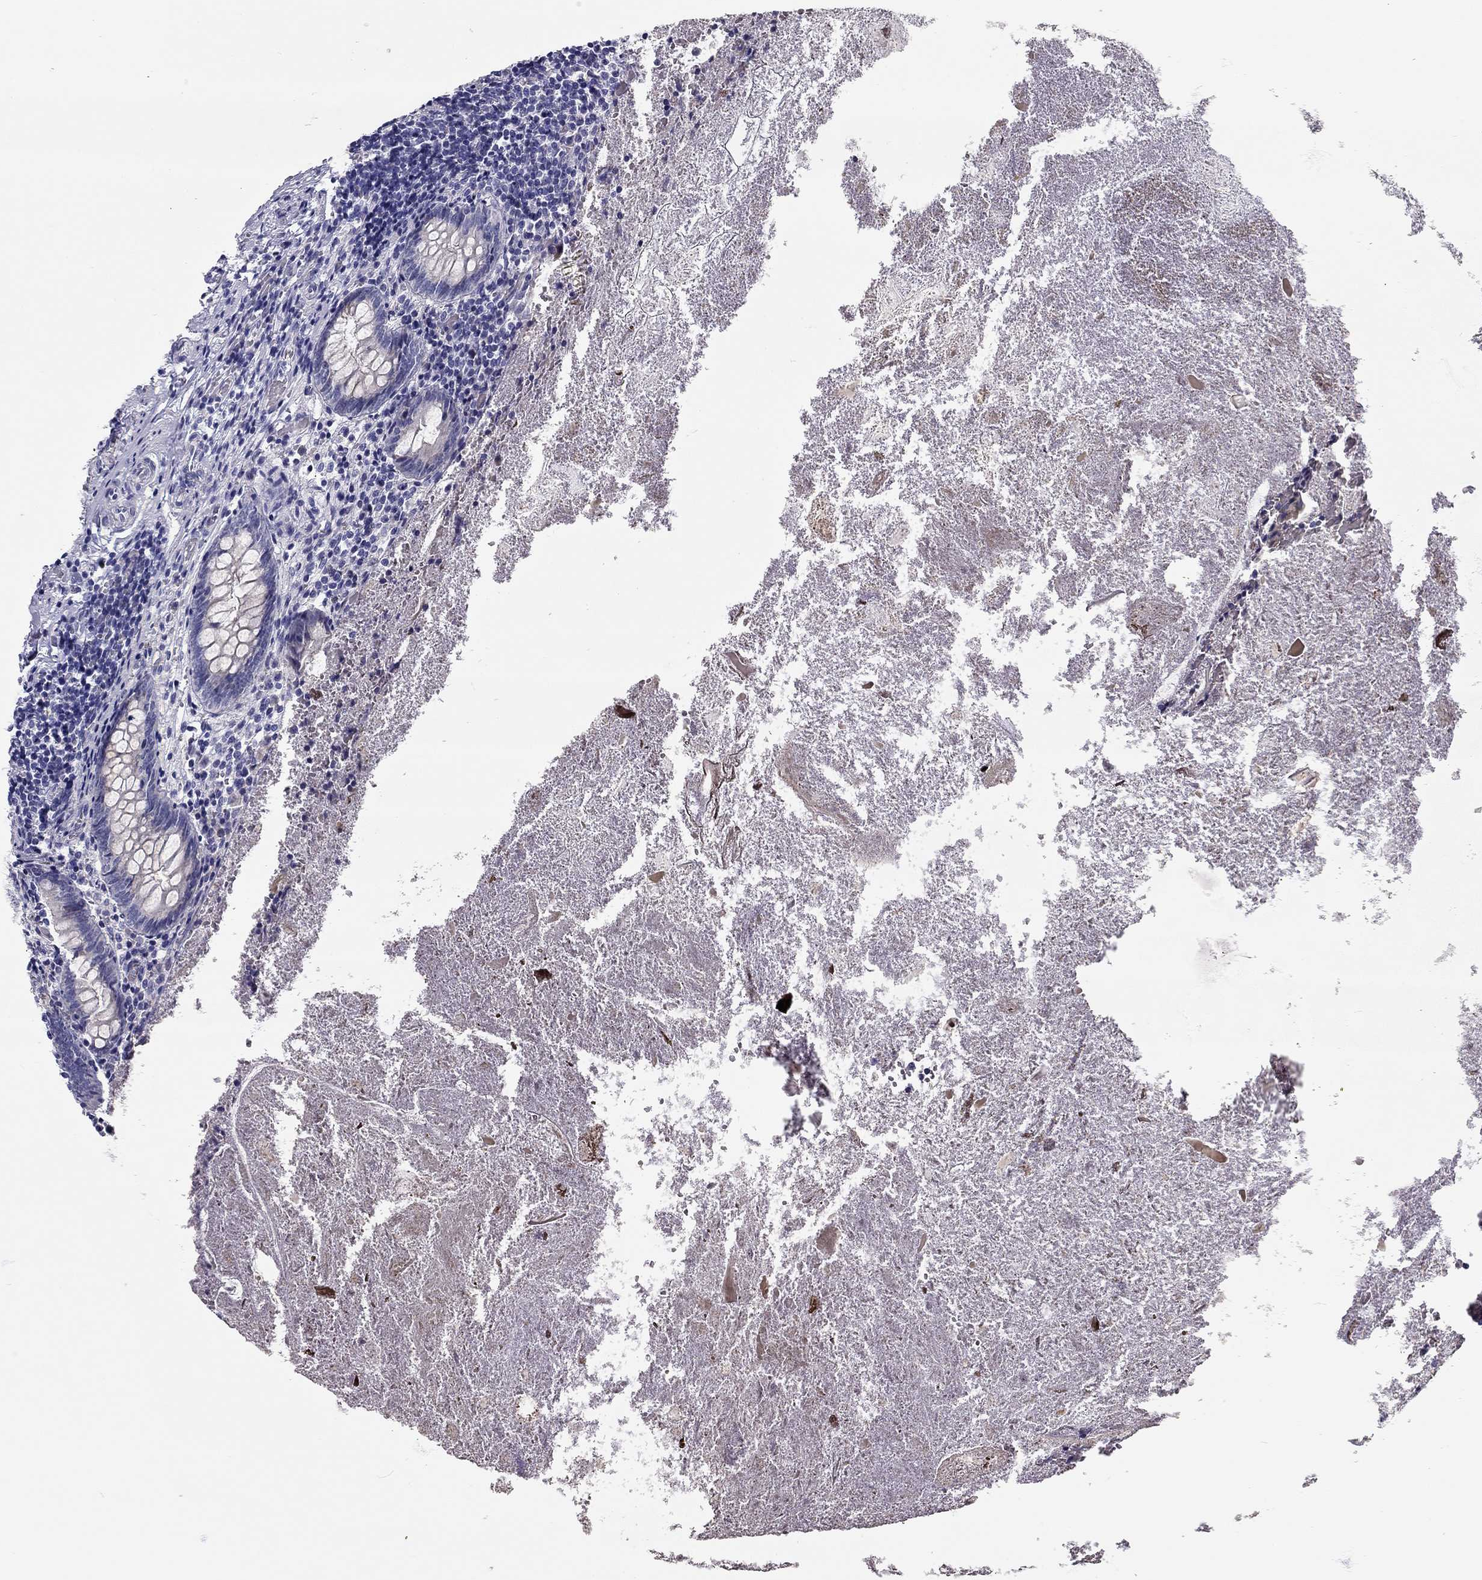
{"staining": {"intensity": "negative", "quantity": "none", "location": "none"}, "tissue": "appendix", "cell_type": "Glandular cells", "image_type": "normal", "snomed": [{"axis": "morphology", "description": "Normal tissue, NOS"}, {"axis": "topography", "description": "Appendix"}], "caption": "This is an immunohistochemistry (IHC) histopathology image of normal human appendix. There is no positivity in glandular cells.", "gene": "SCARB1", "patient": {"sex": "female", "age": 23}}